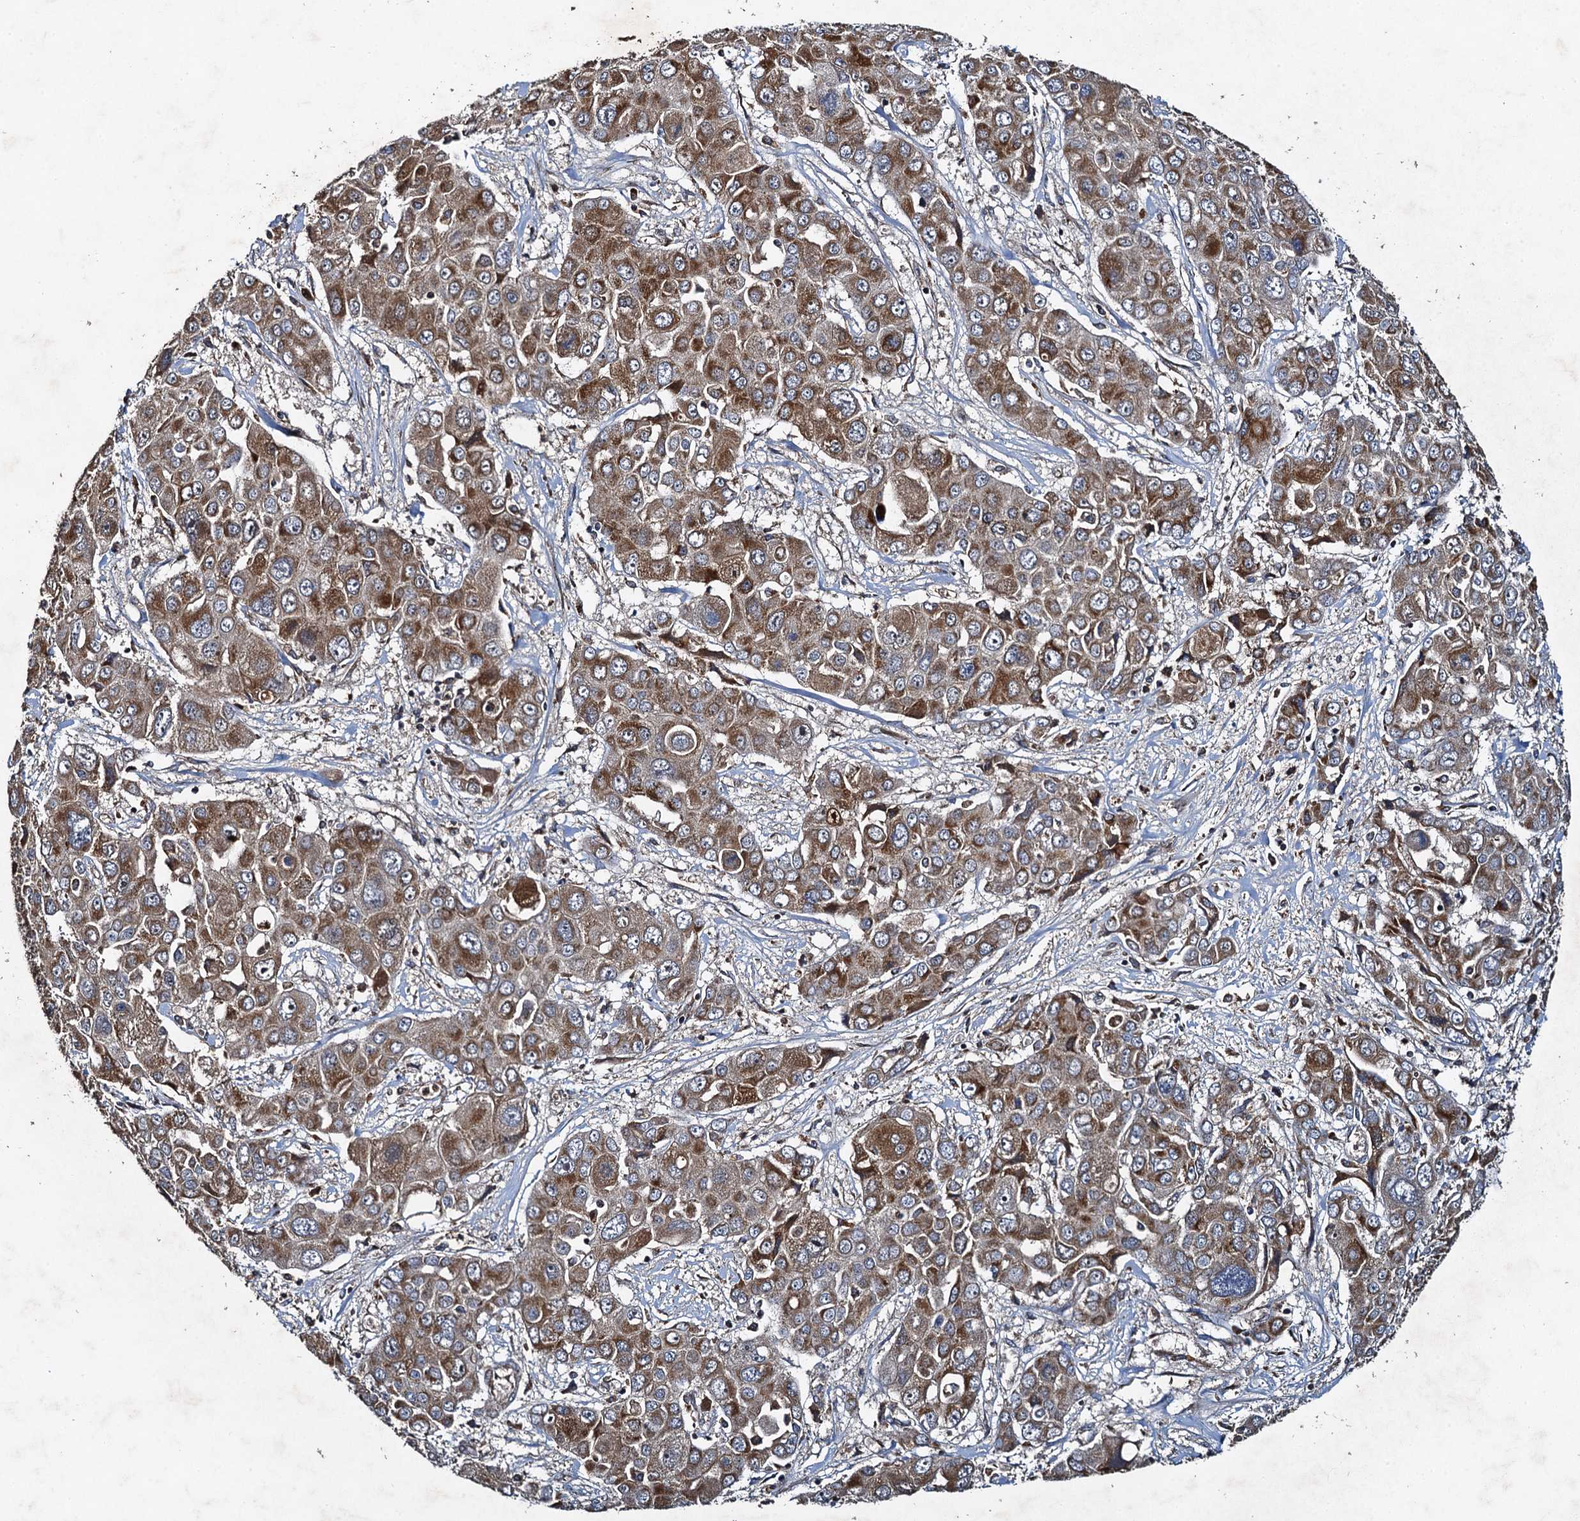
{"staining": {"intensity": "moderate", "quantity": ">75%", "location": "cytoplasmic/membranous"}, "tissue": "liver cancer", "cell_type": "Tumor cells", "image_type": "cancer", "snomed": [{"axis": "morphology", "description": "Cholangiocarcinoma"}, {"axis": "topography", "description": "Liver"}], "caption": "This is an image of immunohistochemistry (IHC) staining of cholangiocarcinoma (liver), which shows moderate expression in the cytoplasmic/membranous of tumor cells.", "gene": "NDUFA13", "patient": {"sex": "male", "age": 67}}